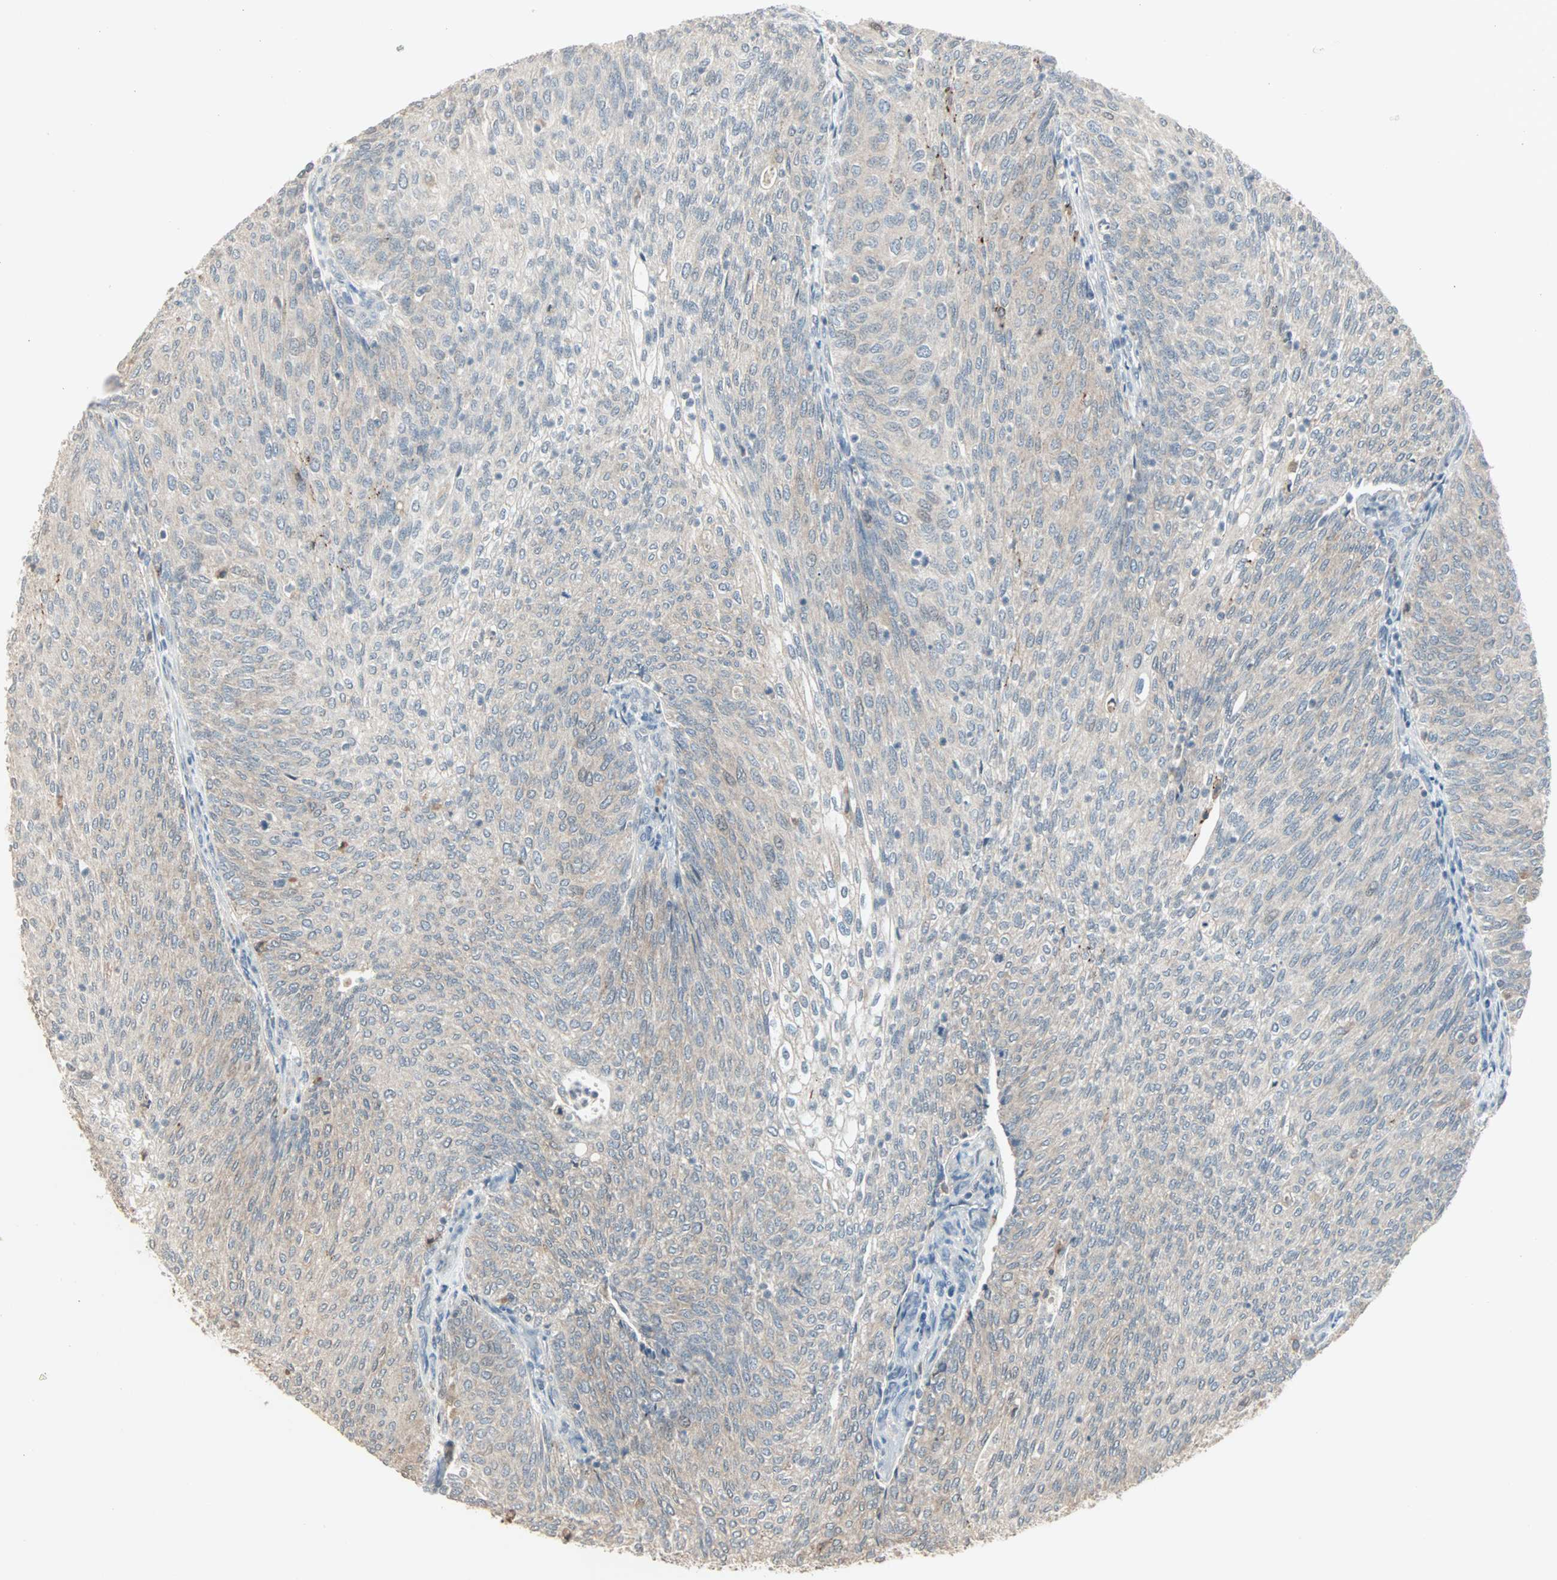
{"staining": {"intensity": "negative", "quantity": "none", "location": "none"}, "tissue": "urothelial cancer", "cell_type": "Tumor cells", "image_type": "cancer", "snomed": [{"axis": "morphology", "description": "Urothelial carcinoma, Low grade"}, {"axis": "topography", "description": "Urinary bladder"}], "caption": "A high-resolution micrograph shows immunohistochemistry staining of urothelial cancer, which displays no significant staining in tumor cells.", "gene": "KDM4A", "patient": {"sex": "female", "age": 79}}